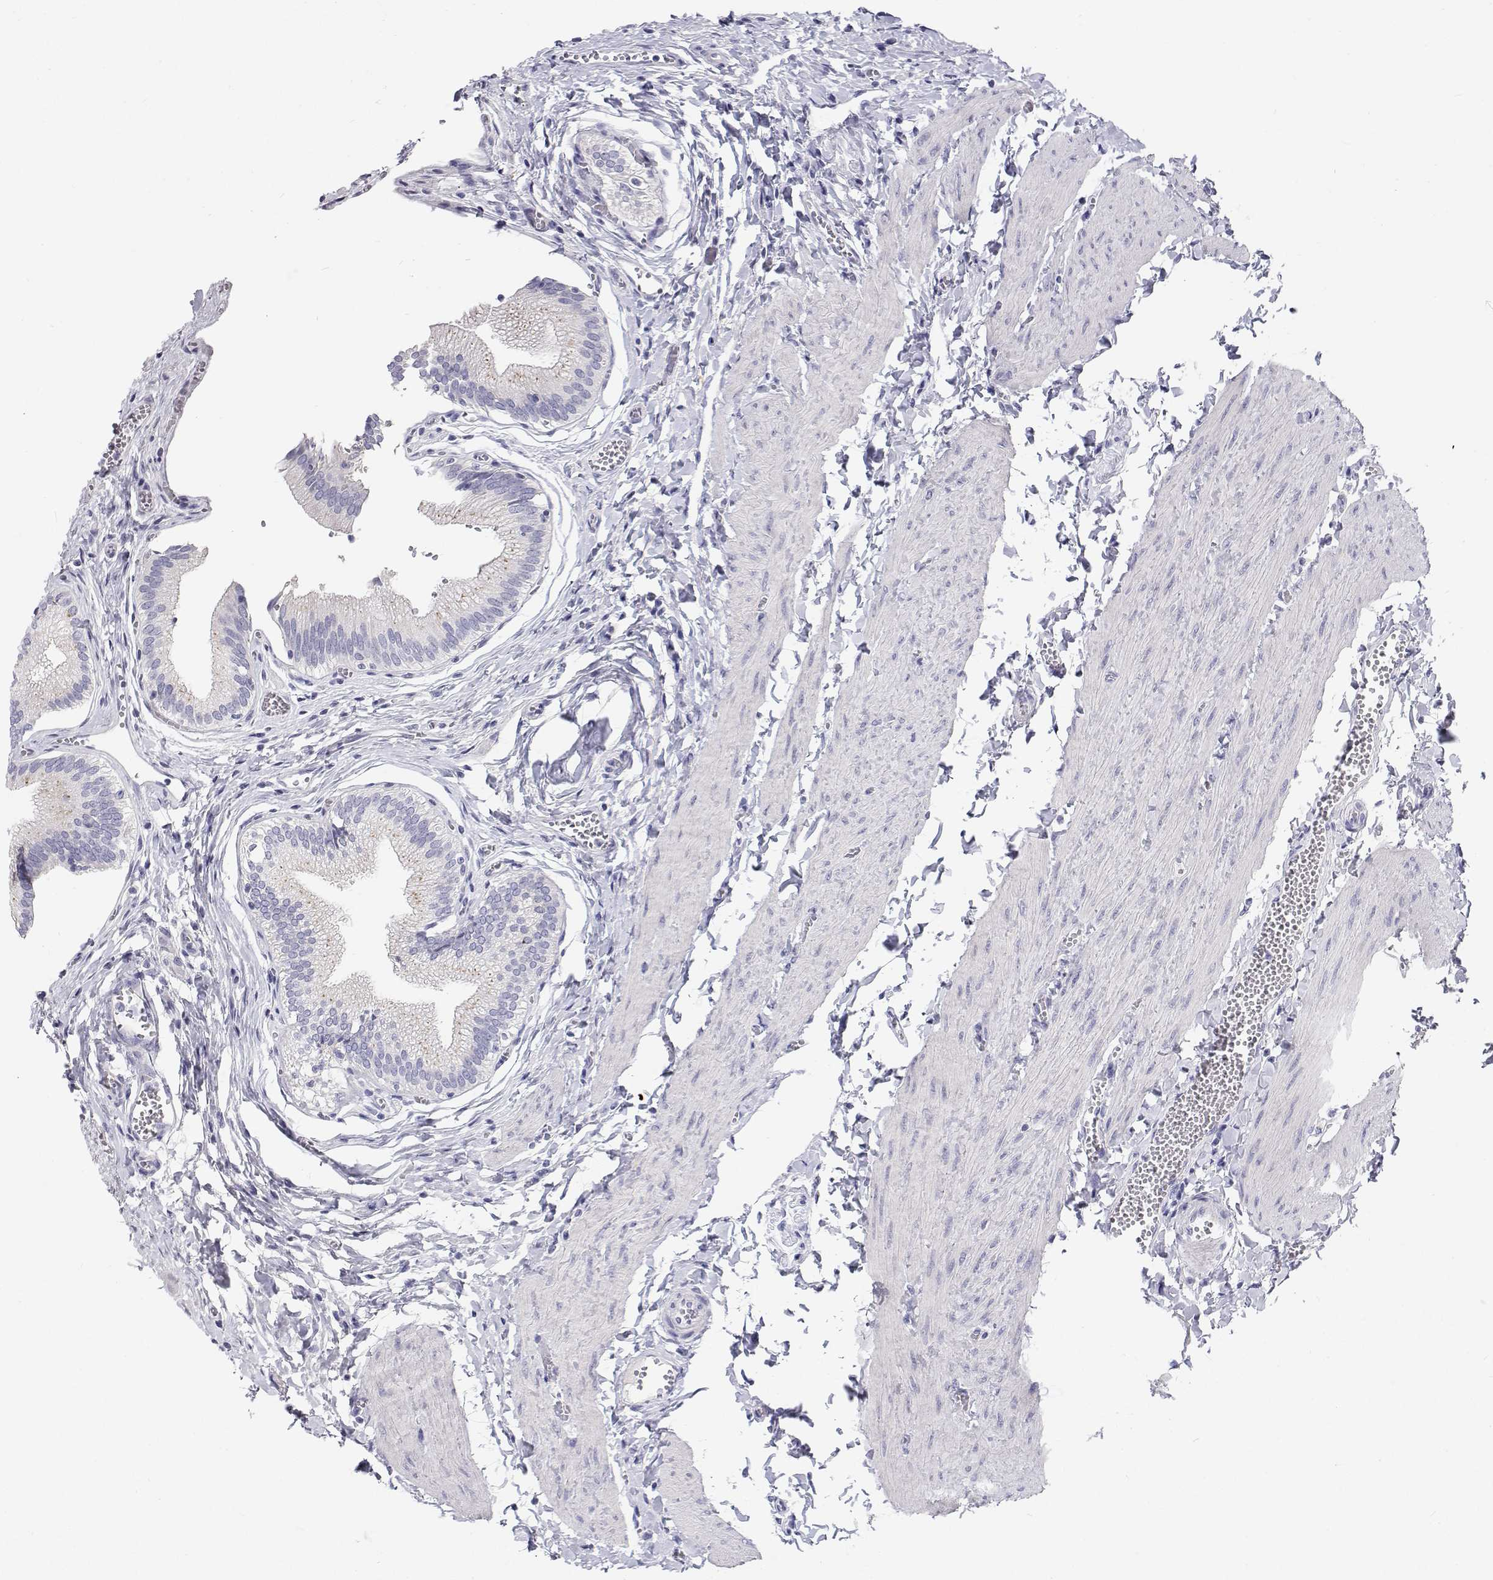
{"staining": {"intensity": "weak", "quantity": "<25%", "location": "cytoplasmic/membranous"}, "tissue": "gallbladder", "cell_type": "Glandular cells", "image_type": "normal", "snomed": [{"axis": "morphology", "description": "Normal tissue, NOS"}, {"axis": "topography", "description": "Gallbladder"}, {"axis": "topography", "description": "Peripheral nerve tissue"}], "caption": "Human gallbladder stained for a protein using immunohistochemistry (IHC) demonstrates no expression in glandular cells.", "gene": "NCR2", "patient": {"sex": "male", "age": 17}}